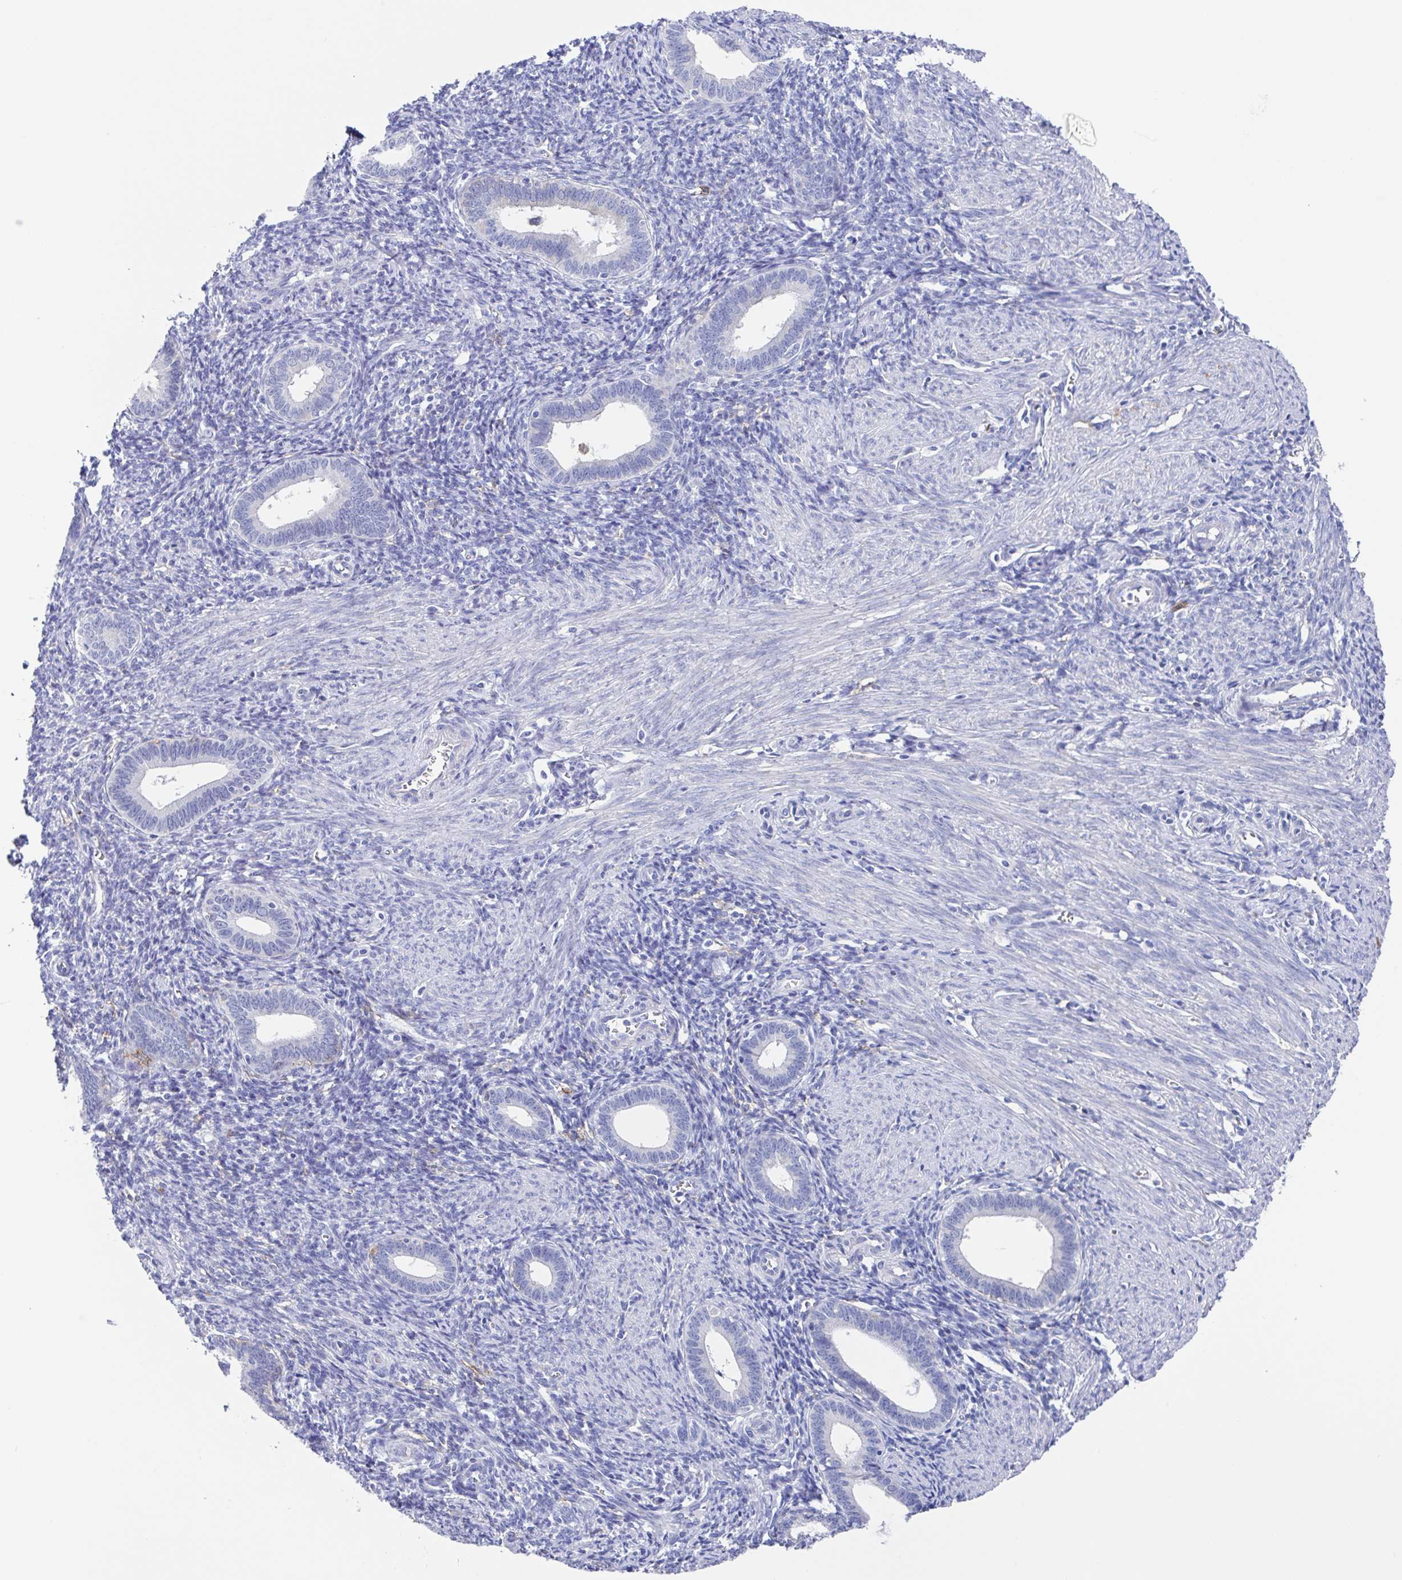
{"staining": {"intensity": "negative", "quantity": "none", "location": "none"}, "tissue": "endometrium", "cell_type": "Cells in endometrial stroma", "image_type": "normal", "snomed": [{"axis": "morphology", "description": "Normal tissue, NOS"}, {"axis": "topography", "description": "Endometrium"}], "caption": "Human endometrium stained for a protein using immunohistochemistry shows no staining in cells in endometrial stroma.", "gene": "FCGR3A", "patient": {"sex": "female", "age": 41}}